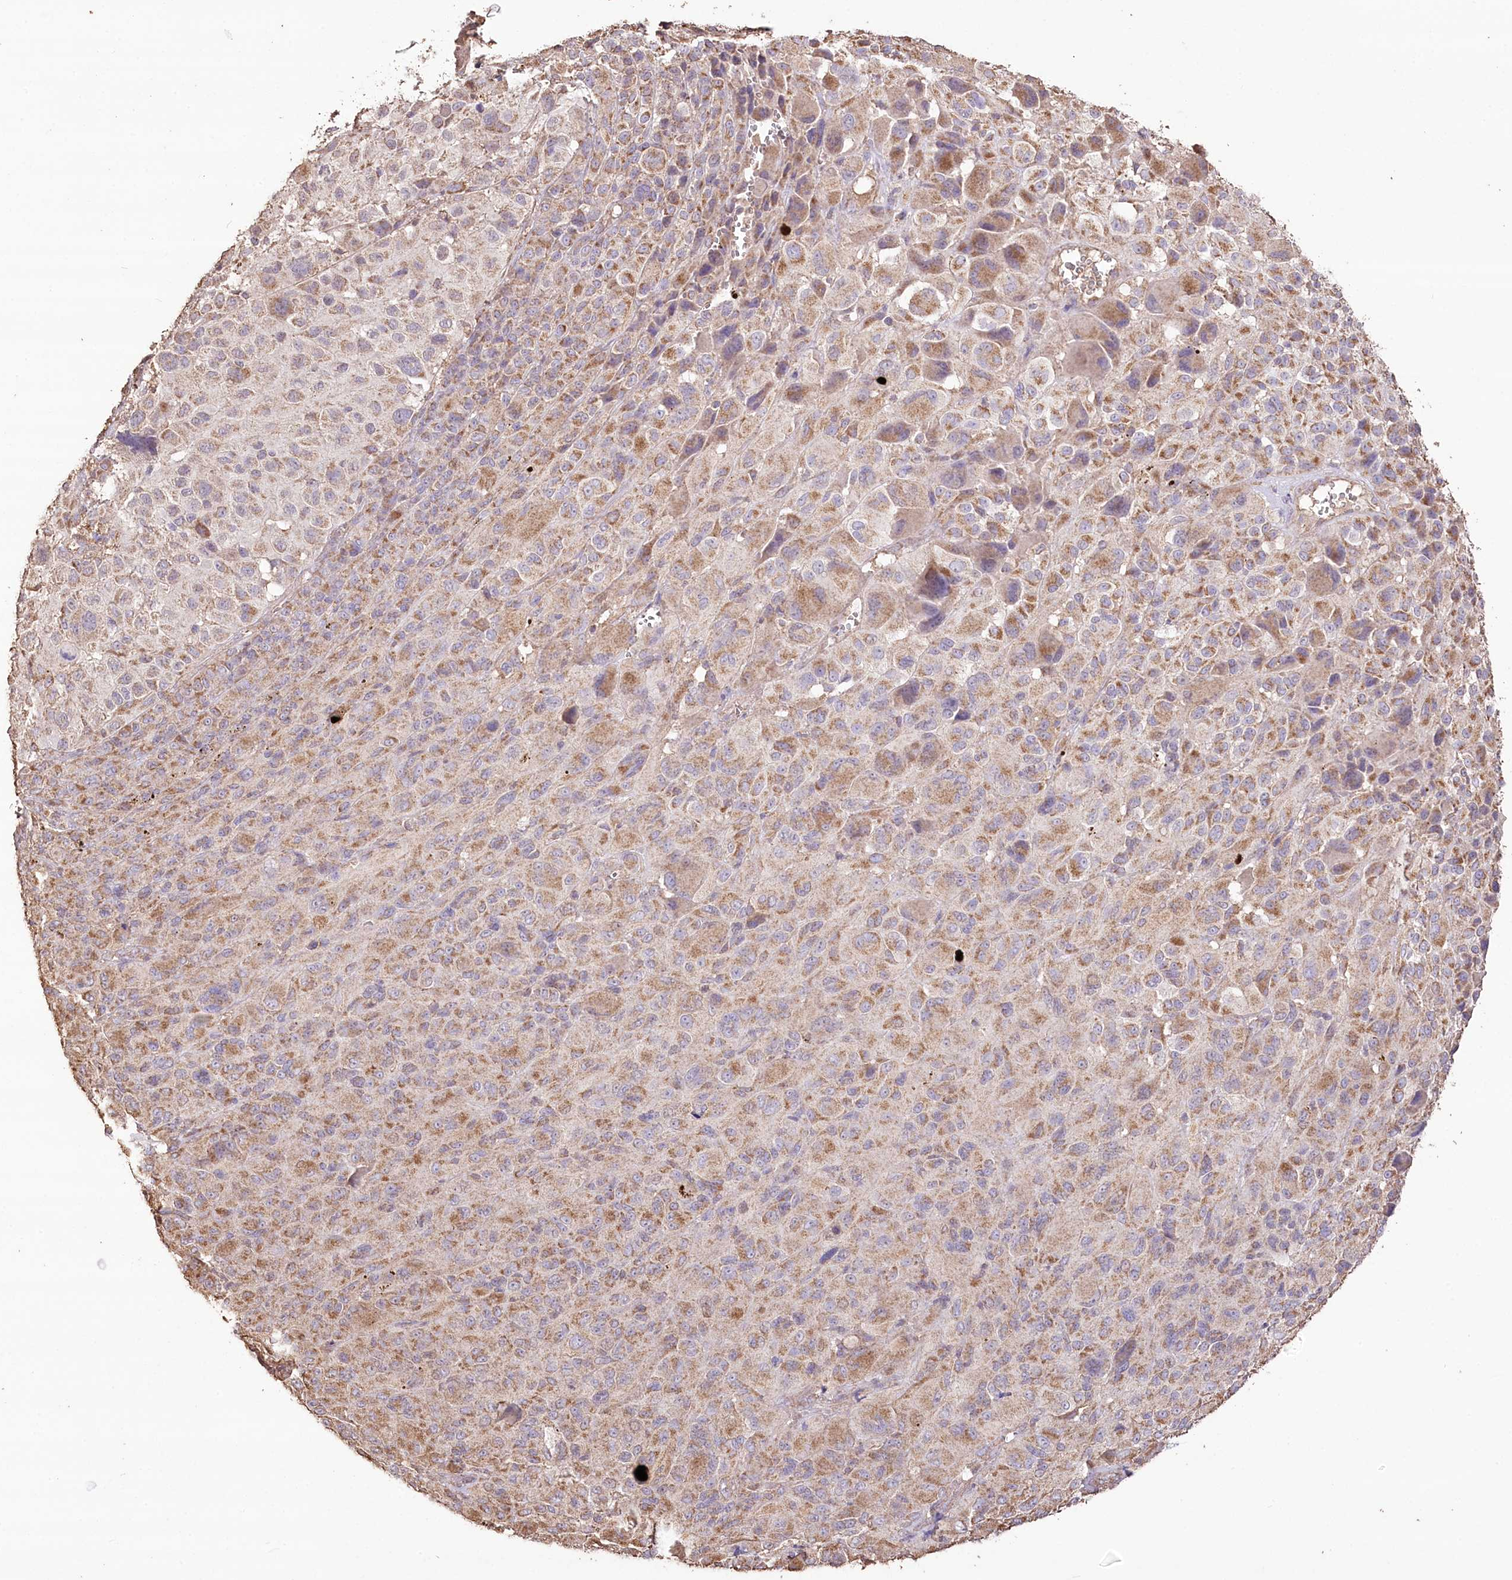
{"staining": {"intensity": "moderate", "quantity": "25%-75%", "location": "cytoplasmic/membranous"}, "tissue": "melanoma", "cell_type": "Tumor cells", "image_type": "cancer", "snomed": [{"axis": "morphology", "description": "Malignant melanoma, NOS"}, {"axis": "topography", "description": "Skin of trunk"}], "caption": "About 25%-75% of tumor cells in human melanoma display moderate cytoplasmic/membranous protein staining as visualized by brown immunohistochemical staining.", "gene": "IREB2", "patient": {"sex": "male", "age": 71}}